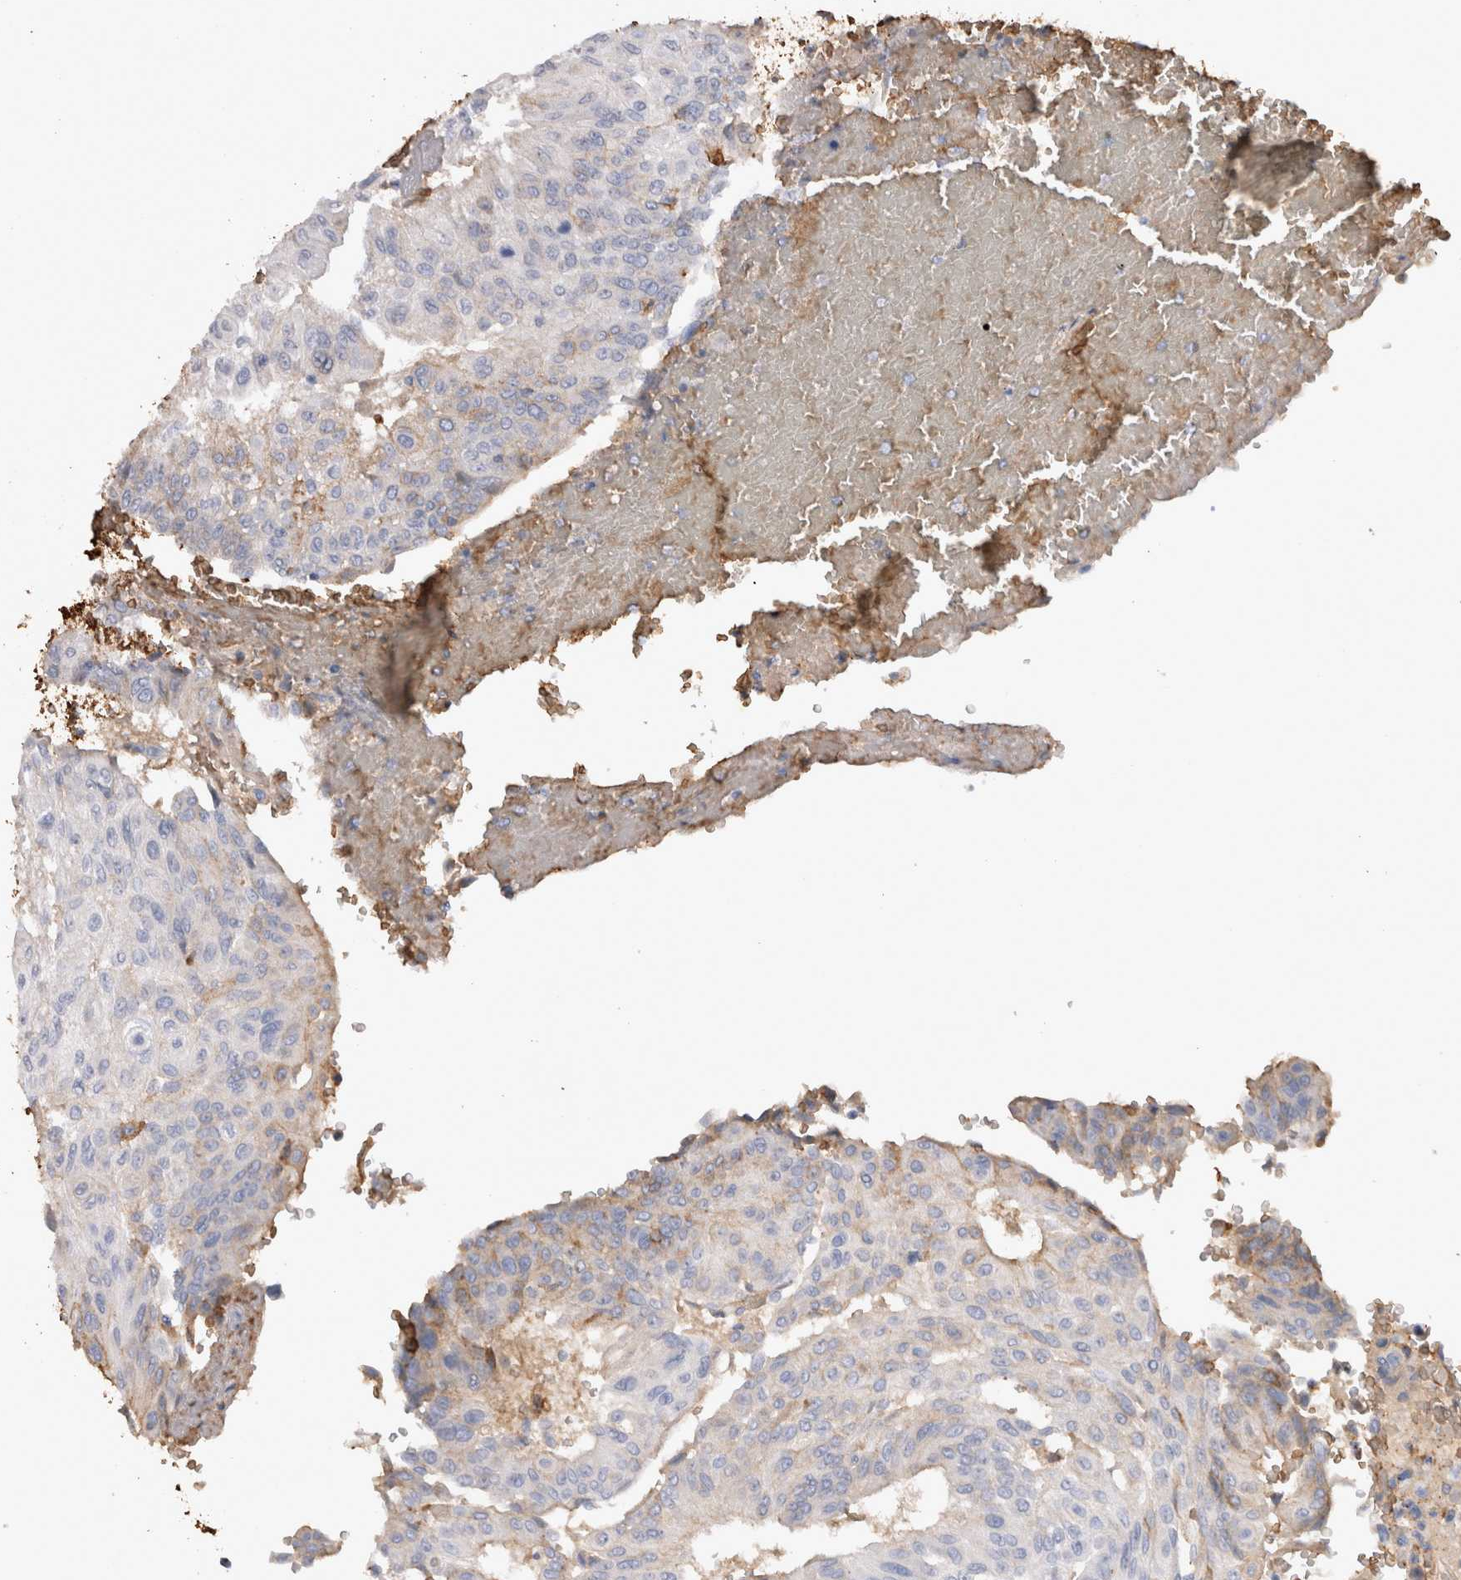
{"staining": {"intensity": "negative", "quantity": "none", "location": "none"}, "tissue": "urothelial cancer", "cell_type": "Tumor cells", "image_type": "cancer", "snomed": [{"axis": "morphology", "description": "Urothelial carcinoma, High grade"}, {"axis": "topography", "description": "Urinary bladder"}], "caption": "A high-resolution micrograph shows immunohistochemistry (IHC) staining of urothelial cancer, which displays no significant positivity in tumor cells.", "gene": "IL17RC", "patient": {"sex": "male", "age": 66}}